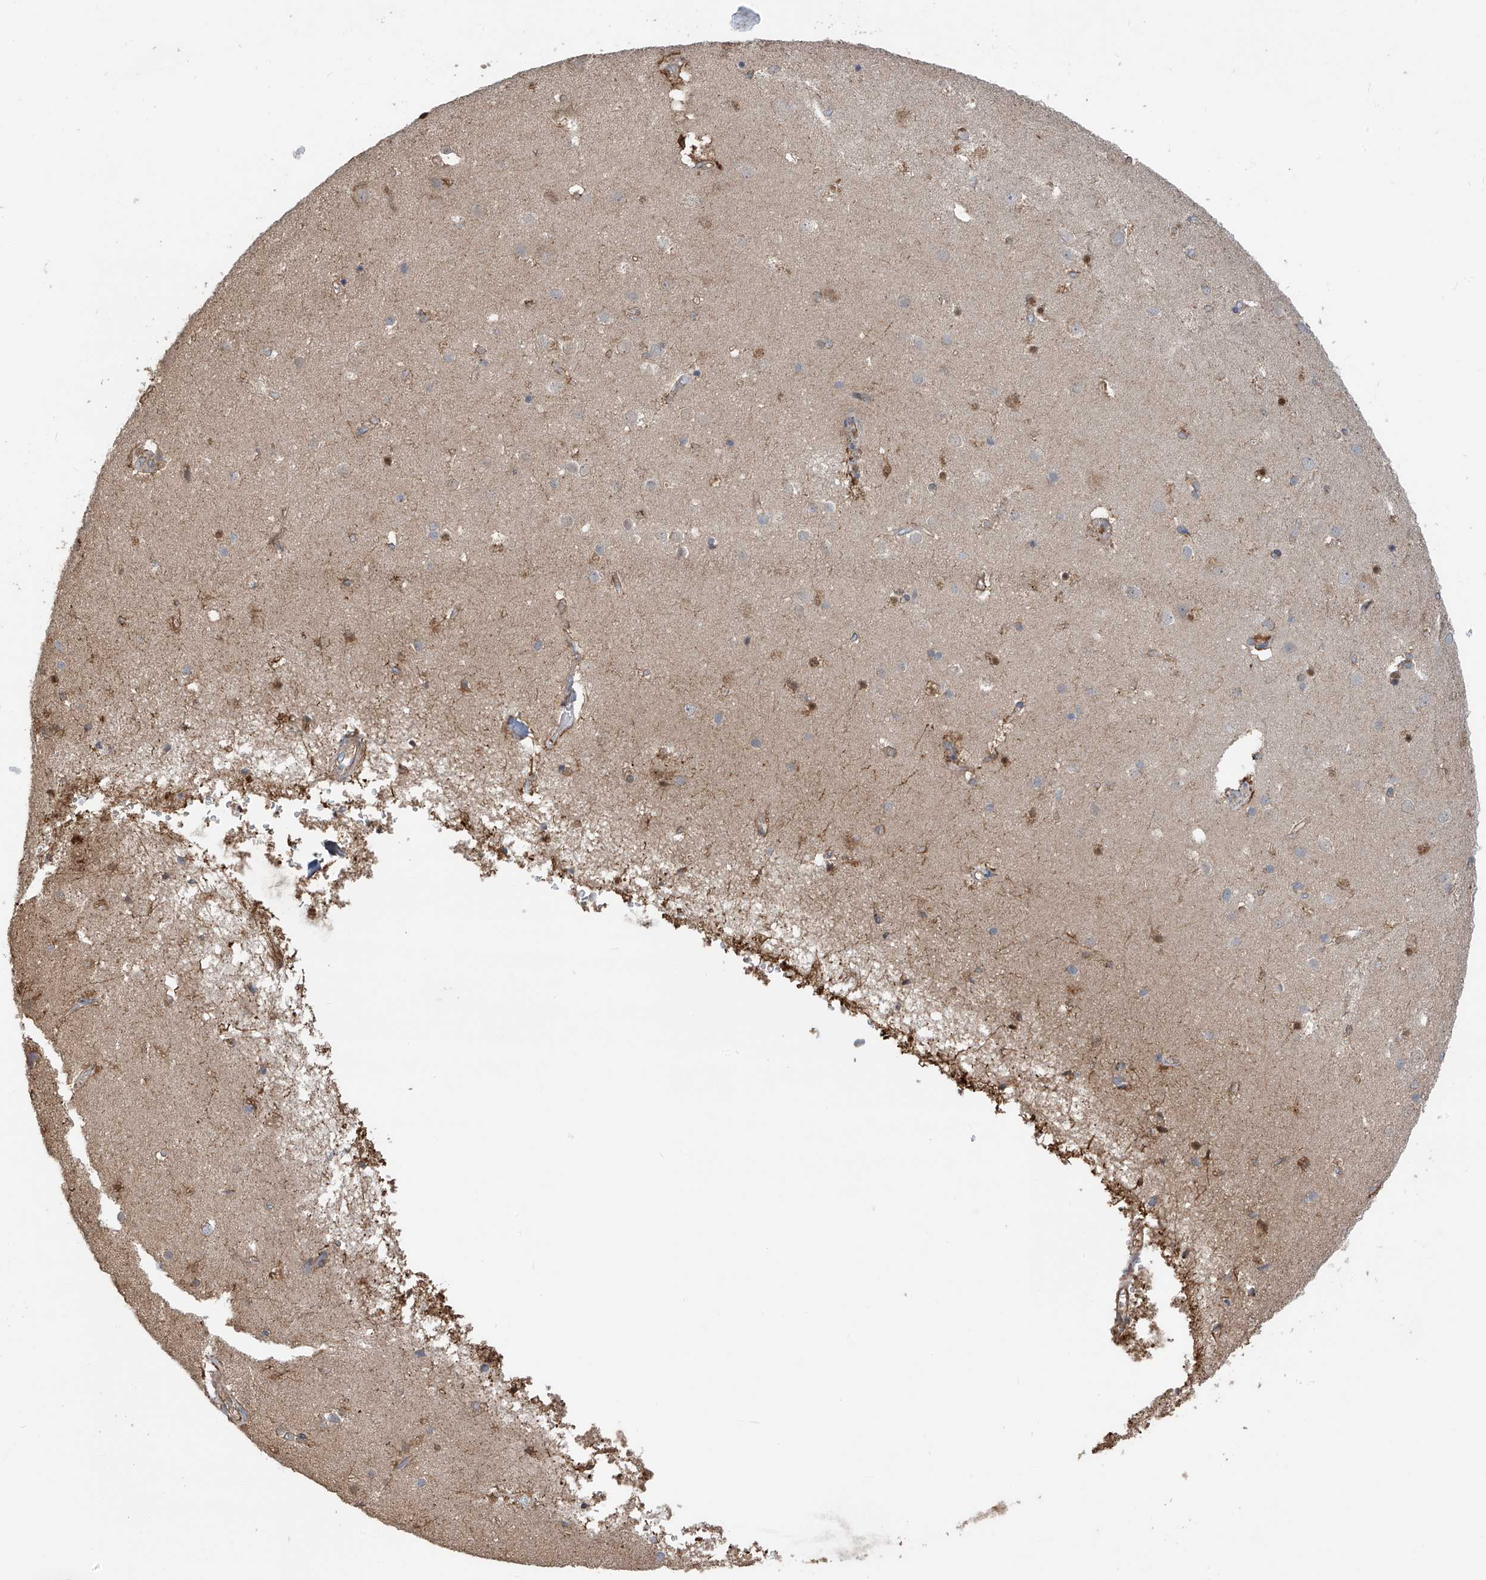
{"staining": {"intensity": "moderate", "quantity": ">75%", "location": "cytoplasmic/membranous"}, "tissue": "cerebral cortex", "cell_type": "Endothelial cells", "image_type": "normal", "snomed": [{"axis": "morphology", "description": "Normal tissue, NOS"}, {"axis": "topography", "description": "Cerebral cortex"}], "caption": "Immunohistochemistry (IHC) histopathology image of benign cerebral cortex: human cerebral cortex stained using immunohistochemistry reveals medium levels of moderate protein expression localized specifically in the cytoplasmic/membranous of endothelial cells, appearing as a cytoplasmic/membranous brown color.", "gene": "PHACTR4", "patient": {"sex": "male", "age": 54}}